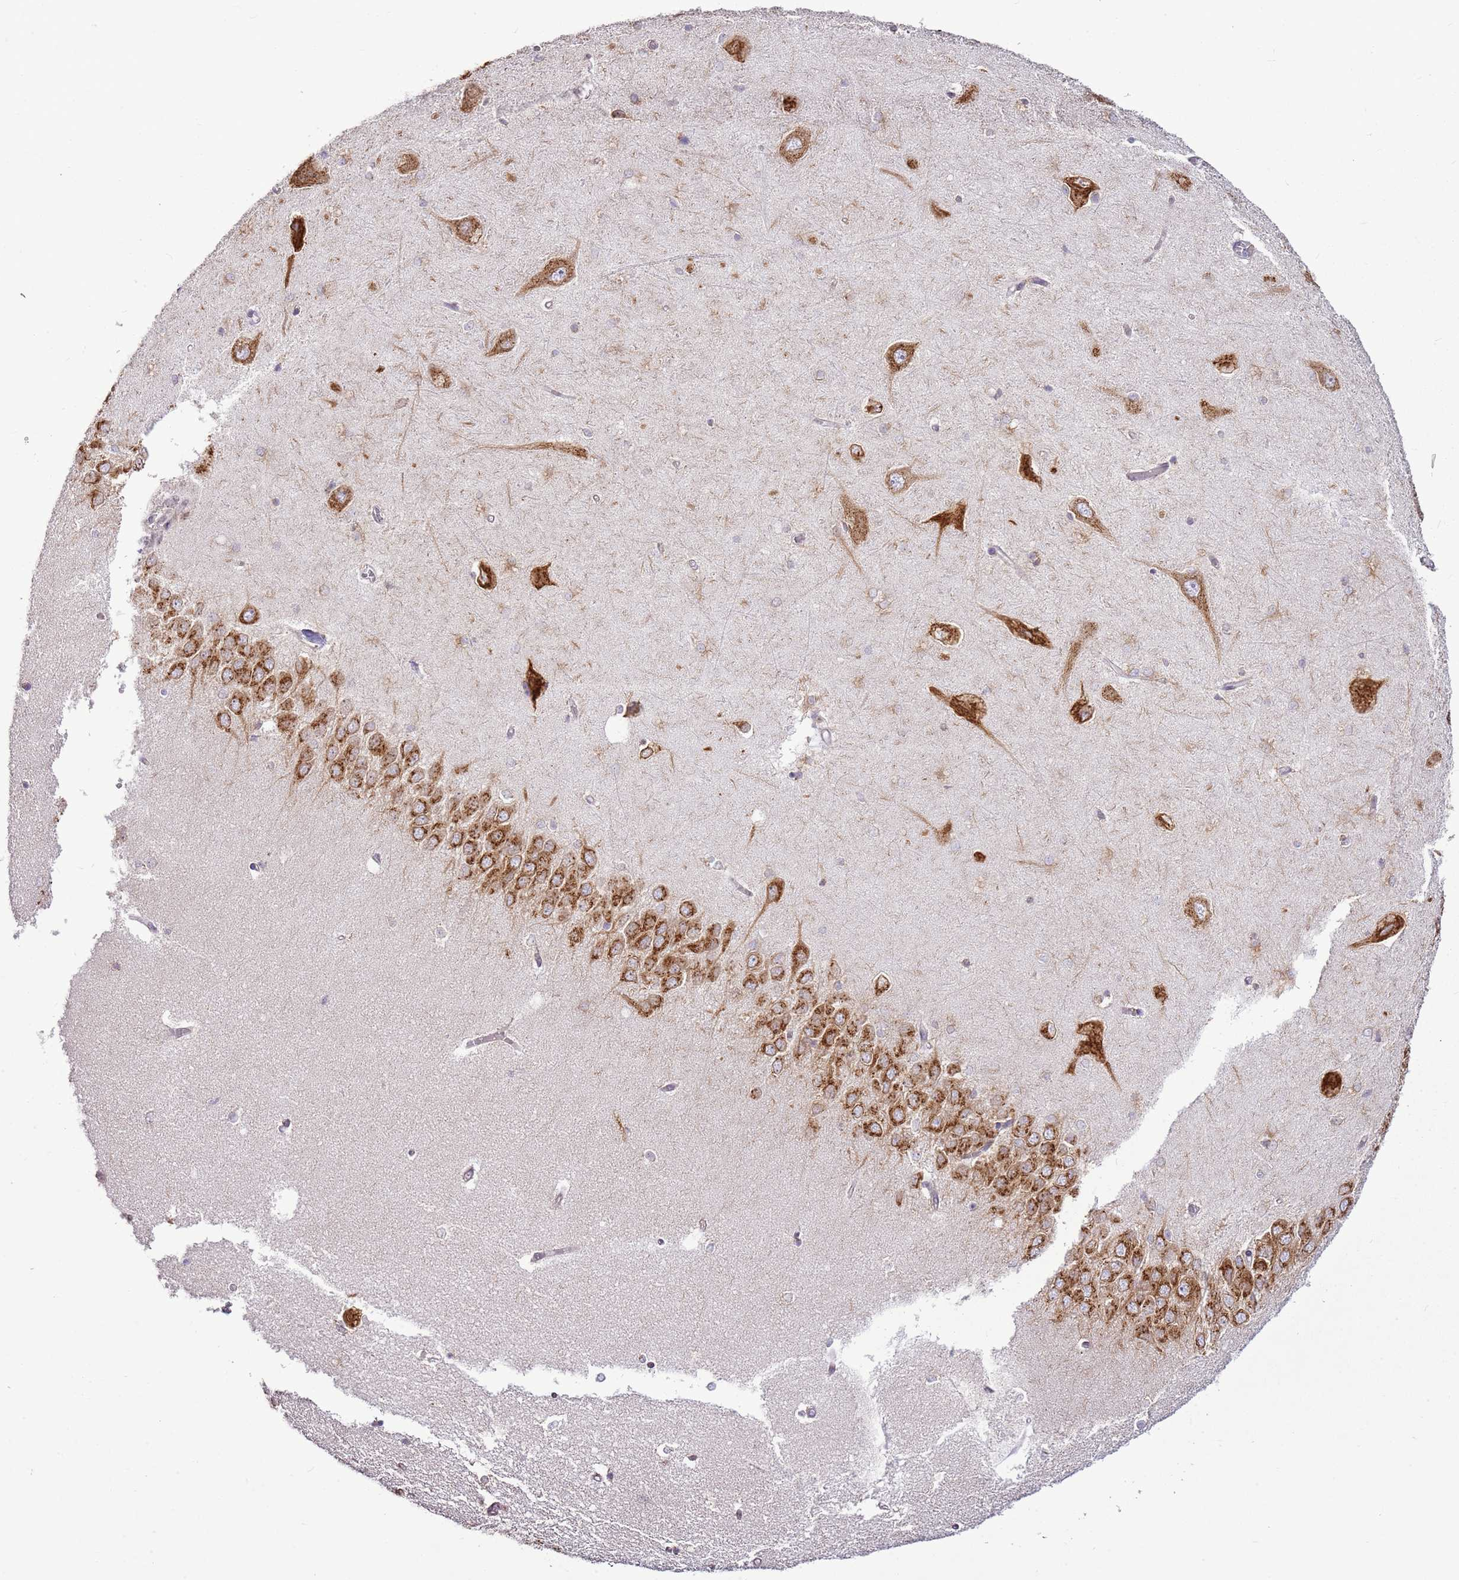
{"staining": {"intensity": "weak", "quantity": "<25%", "location": "cytoplasmic/membranous"}, "tissue": "hippocampus", "cell_type": "Glial cells", "image_type": "normal", "snomed": [{"axis": "morphology", "description": "Normal tissue, NOS"}, {"axis": "topography", "description": "Hippocampus"}], "caption": "A high-resolution image shows immunohistochemistry staining of unremarkable hippocampus, which demonstrates no significant positivity in glial cells.", "gene": "TMED10", "patient": {"sex": "male", "age": 45}}